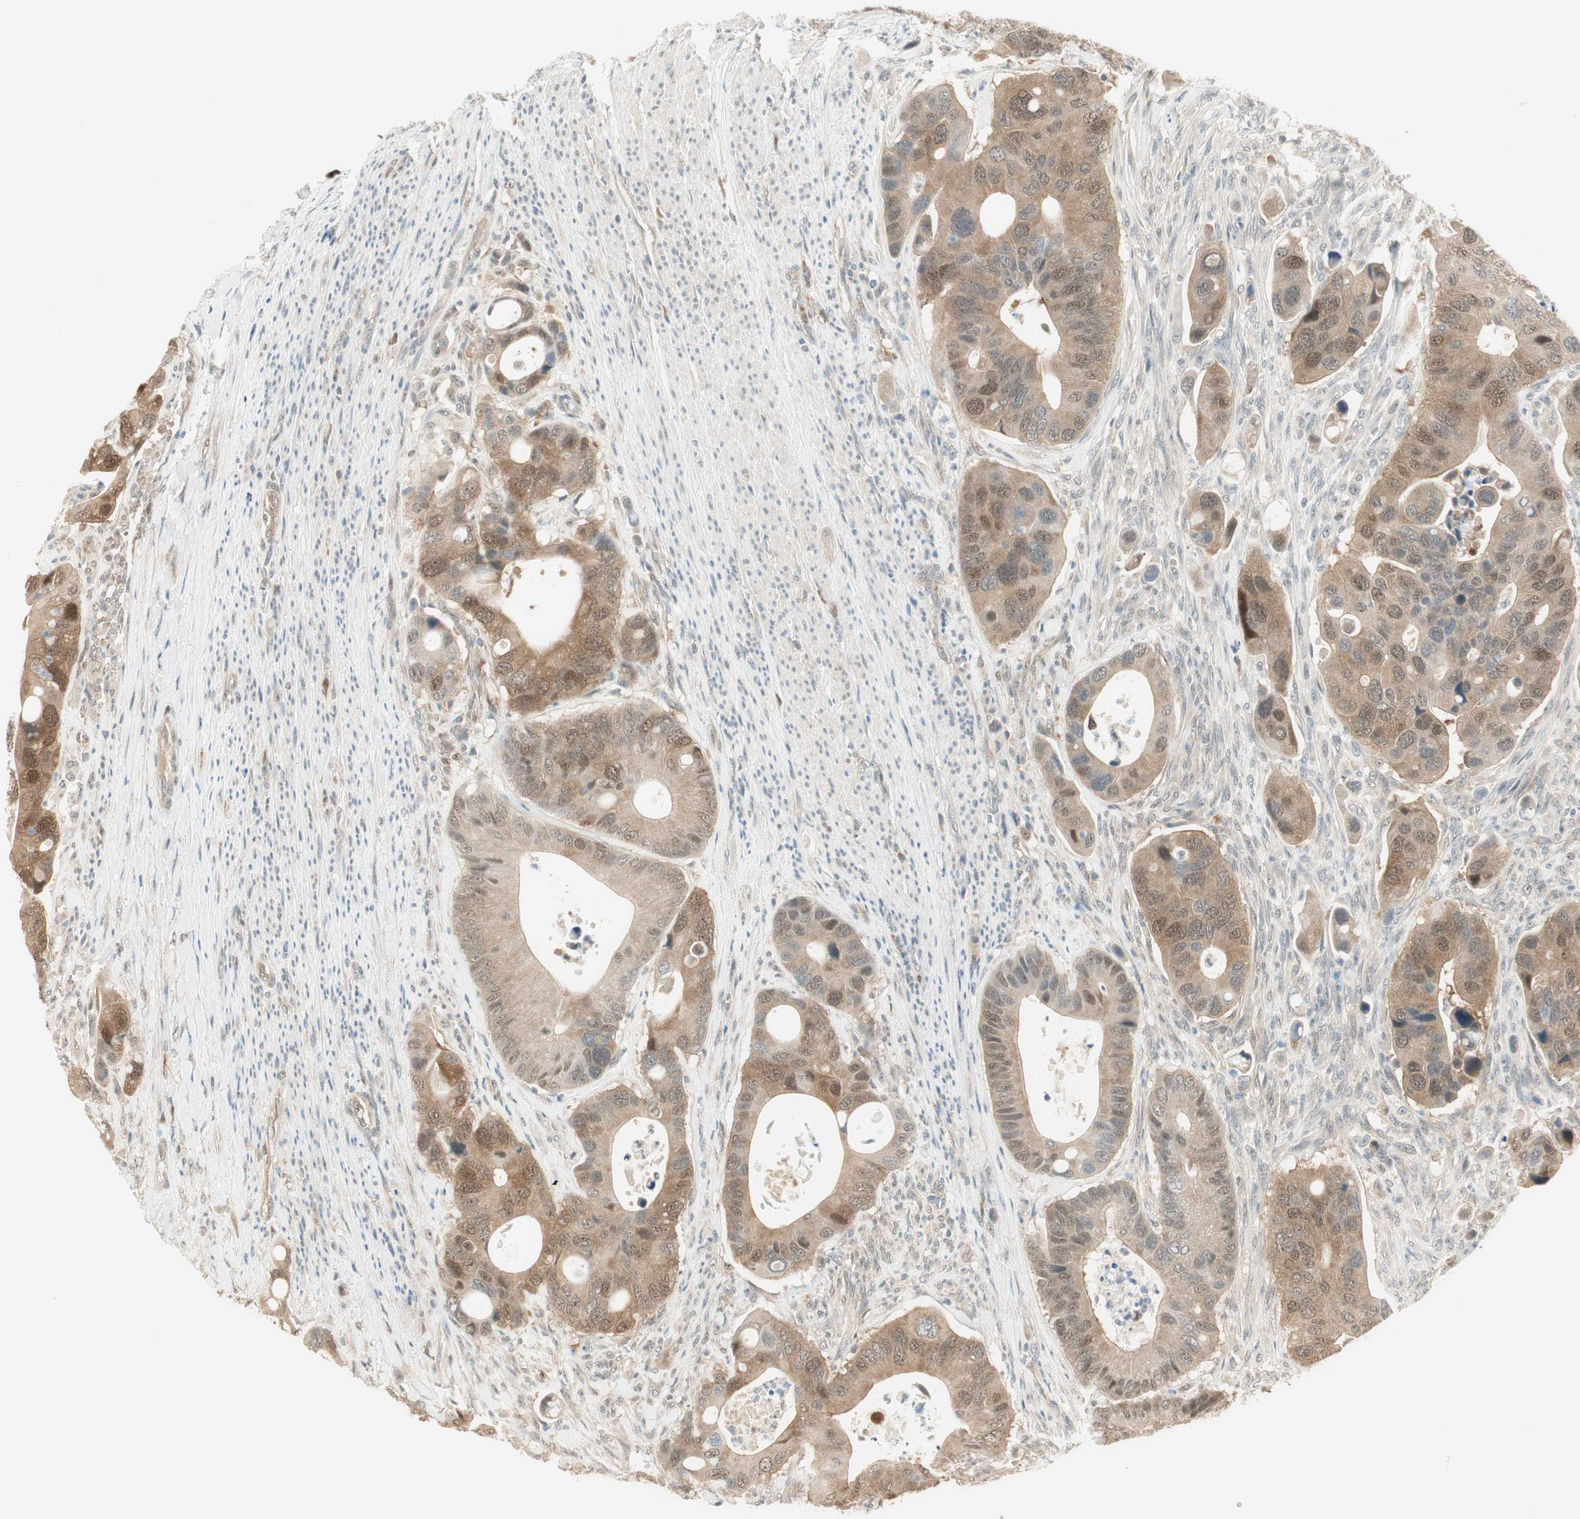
{"staining": {"intensity": "weak", "quantity": ">75%", "location": "cytoplasmic/membranous"}, "tissue": "colorectal cancer", "cell_type": "Tumor cells", "image_type": "cancer", "snomed": [{"axis": "morphology", "description": "Adenocarcinoma, NOS"}, {"axis": "topography", "description": "Rectum"}], "caption": "DAB (3,3'-diaminobenzidine) immunohistochemical staining of colorectal adenocarcinoma demonstrates weak cytoplasmic/membranous protein staining in about >75% of tumor cells.", "gene": "IPO5", "patient": {"sex": "female", "age": 57}}